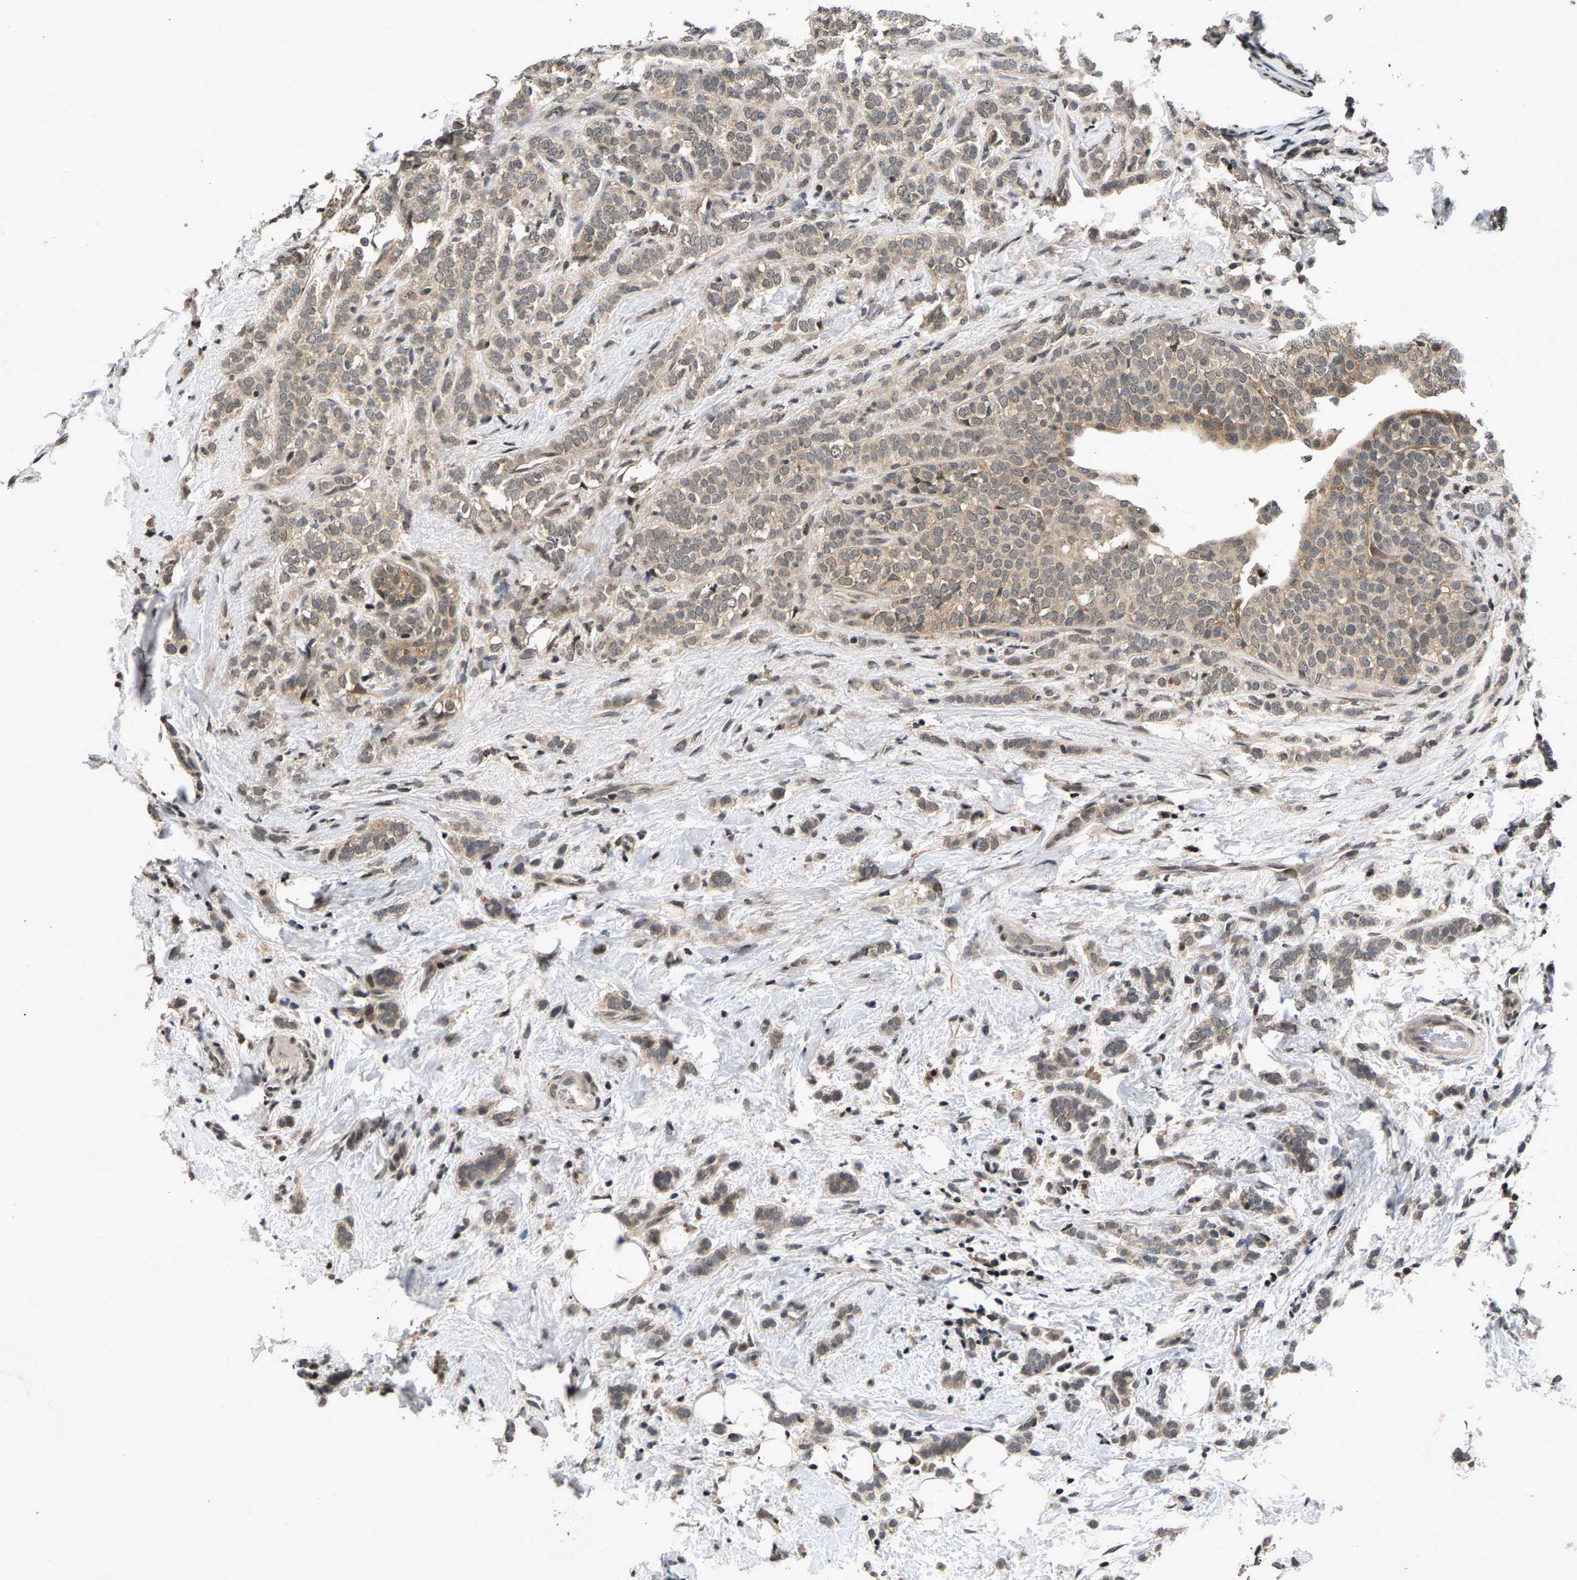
{"staining": {"intensity": "weak", "quantity": ">75%", "location": "cytoplasmic/membranous,nuclear"}, "tissue": "breast cancer", "cell_type": "Tumor cells", "image_type": "cancer", "snomed": [{"axis": "morphology", "description": "Lobular carcinoma"}, {"axis": "topography", "description": "Breast"}], "caption": "Immunohistochemistry (IHC) (DAB (3,3'-diaminobenzidine)) staining of breast cancer (lobular carcinoma) displays weak cytoplasmic/membranous and nuclear protein expression in about >75% of tumor cells. Using DAB (brown) and hematoxylin (blue) stains, captured at high magnification using brightfield microscopy.", "gene": "RBM33", "patient": {"sex": "female", "age": 50}}